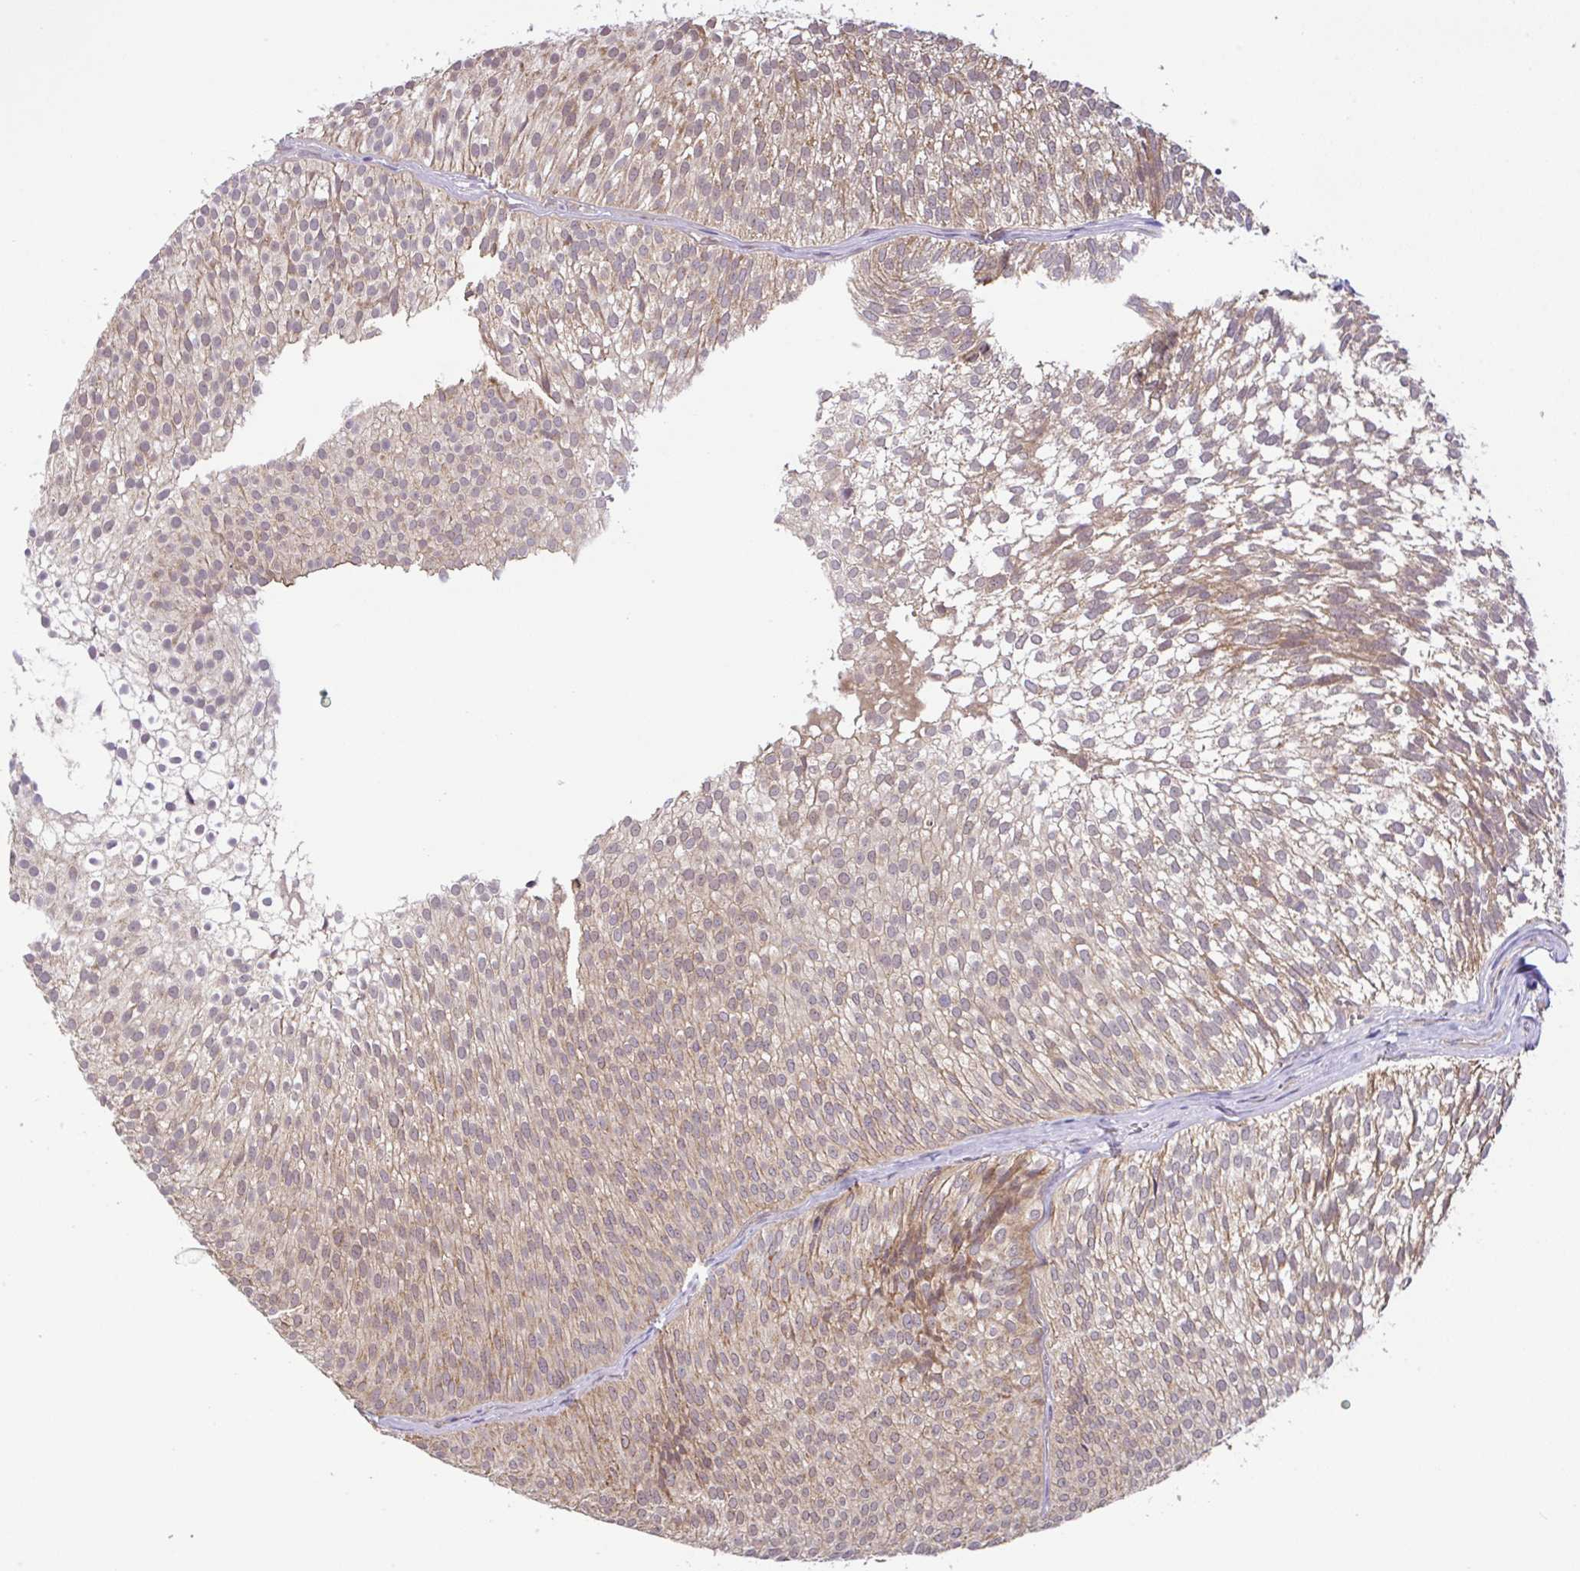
{"staining": {"intensity": "weak", "quantity": ">75%", "location": "cytoplasmic/membranous"}, "tissue": "urothelial cancer", "cell_type": "Tumor cells", "image_type": "cancer", "snomed": [{"axis": "morphology", "description": "Urothelial carcinoma, Low grade"}, {"axis": "topography", "description": "Urinary bladder"}], "caption": "Tumor cells display weak cytoplasmic/membranous expression in approximately >75% of cells in urothelial cancer.", "gene": "DLEU7", "patient": {"sex": "male", "age": 91}}